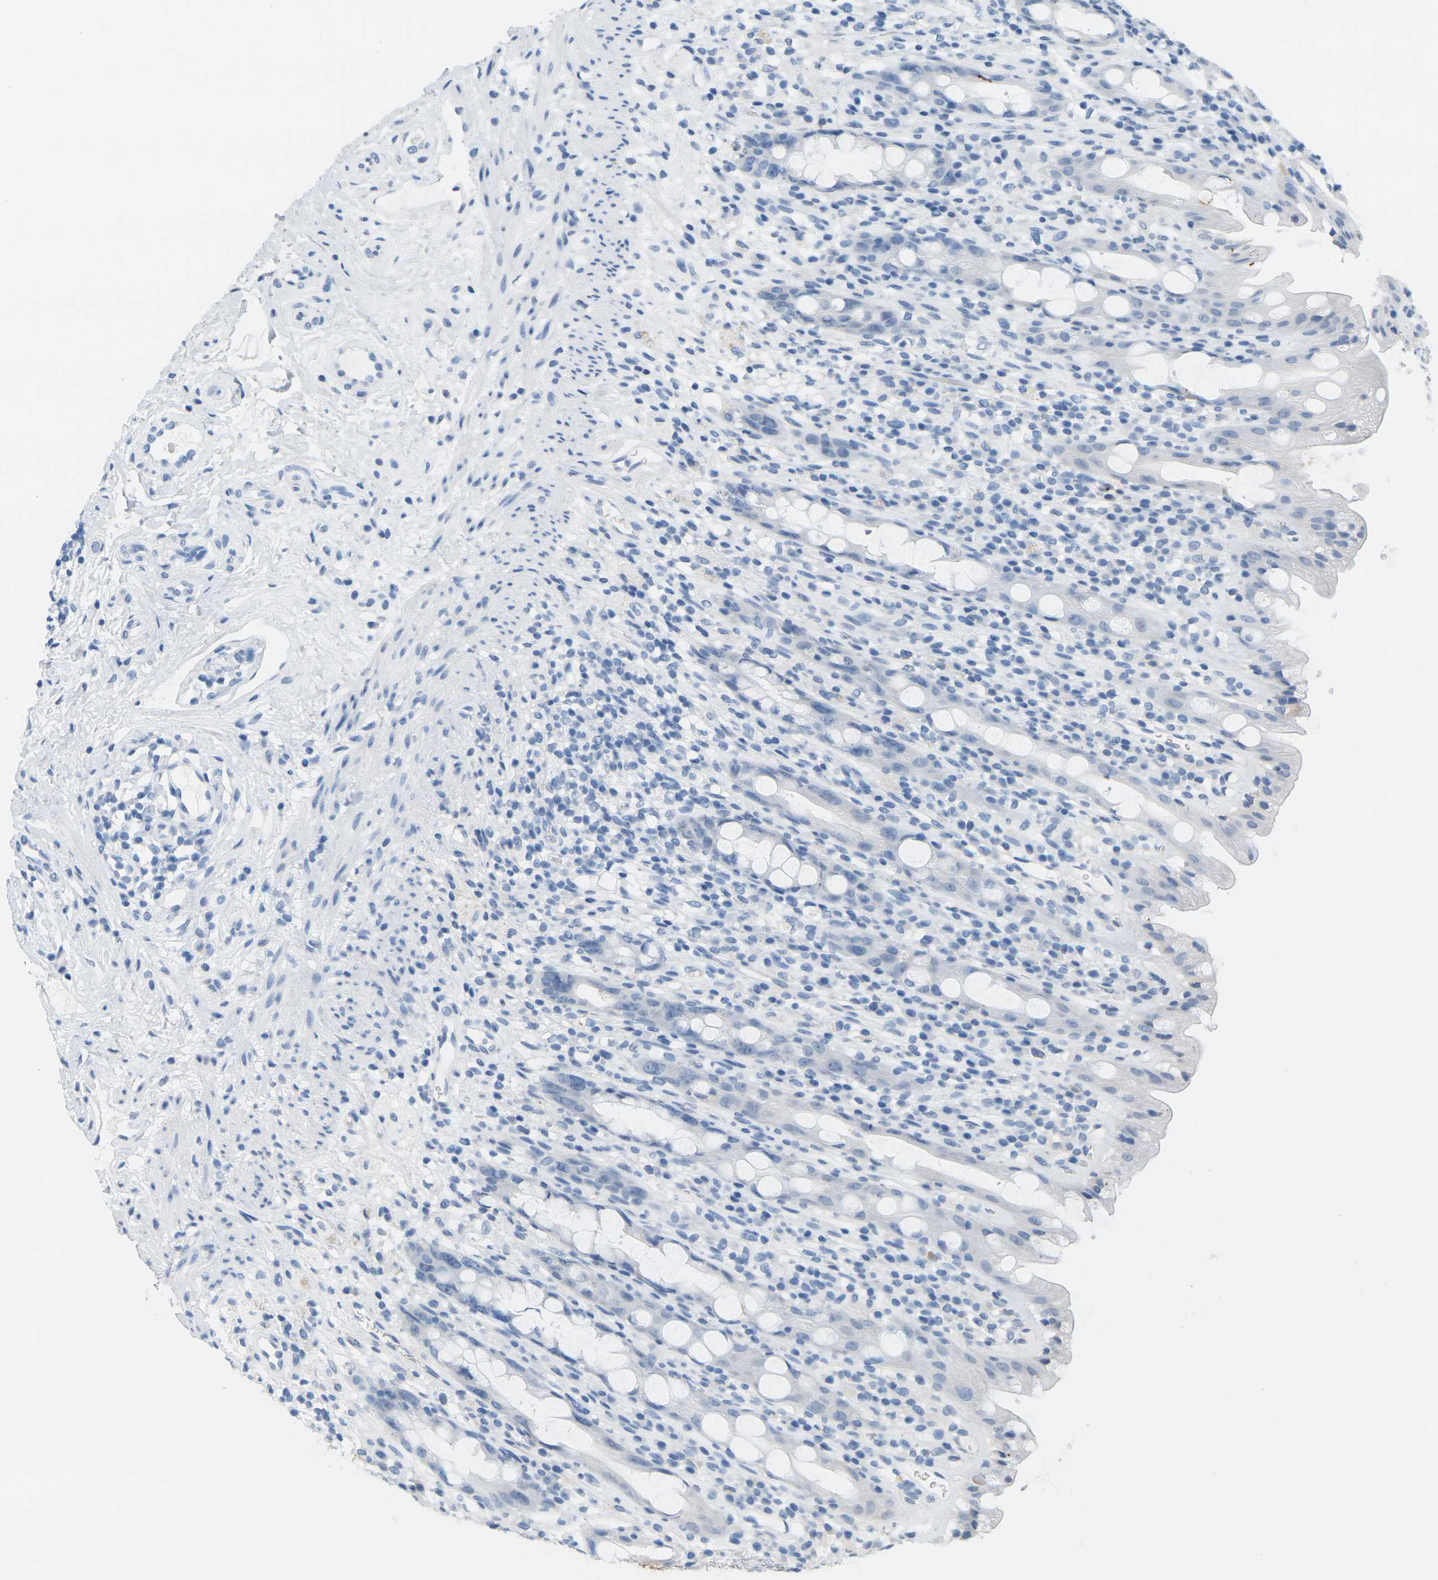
{"staining": {"intensity": "negative", "quantity": "none", "location": "none"}, "tissue": "rectum", "cell_type": "Glandular cells", "image_type": "normal", "snomed": [{"axis": "morphology", "description": "Normal tissue, NOS"}, {"axis": "topography", "description": "Rectum"}], "caption": "High power microscopy image of an immunohistochemistry (IHC) photomicrograph of unremarkable rectum, revealing no significant staining in glandular cells.", "gene": "CTAG1A", "patient": {"sex": "male", "age": 44}}